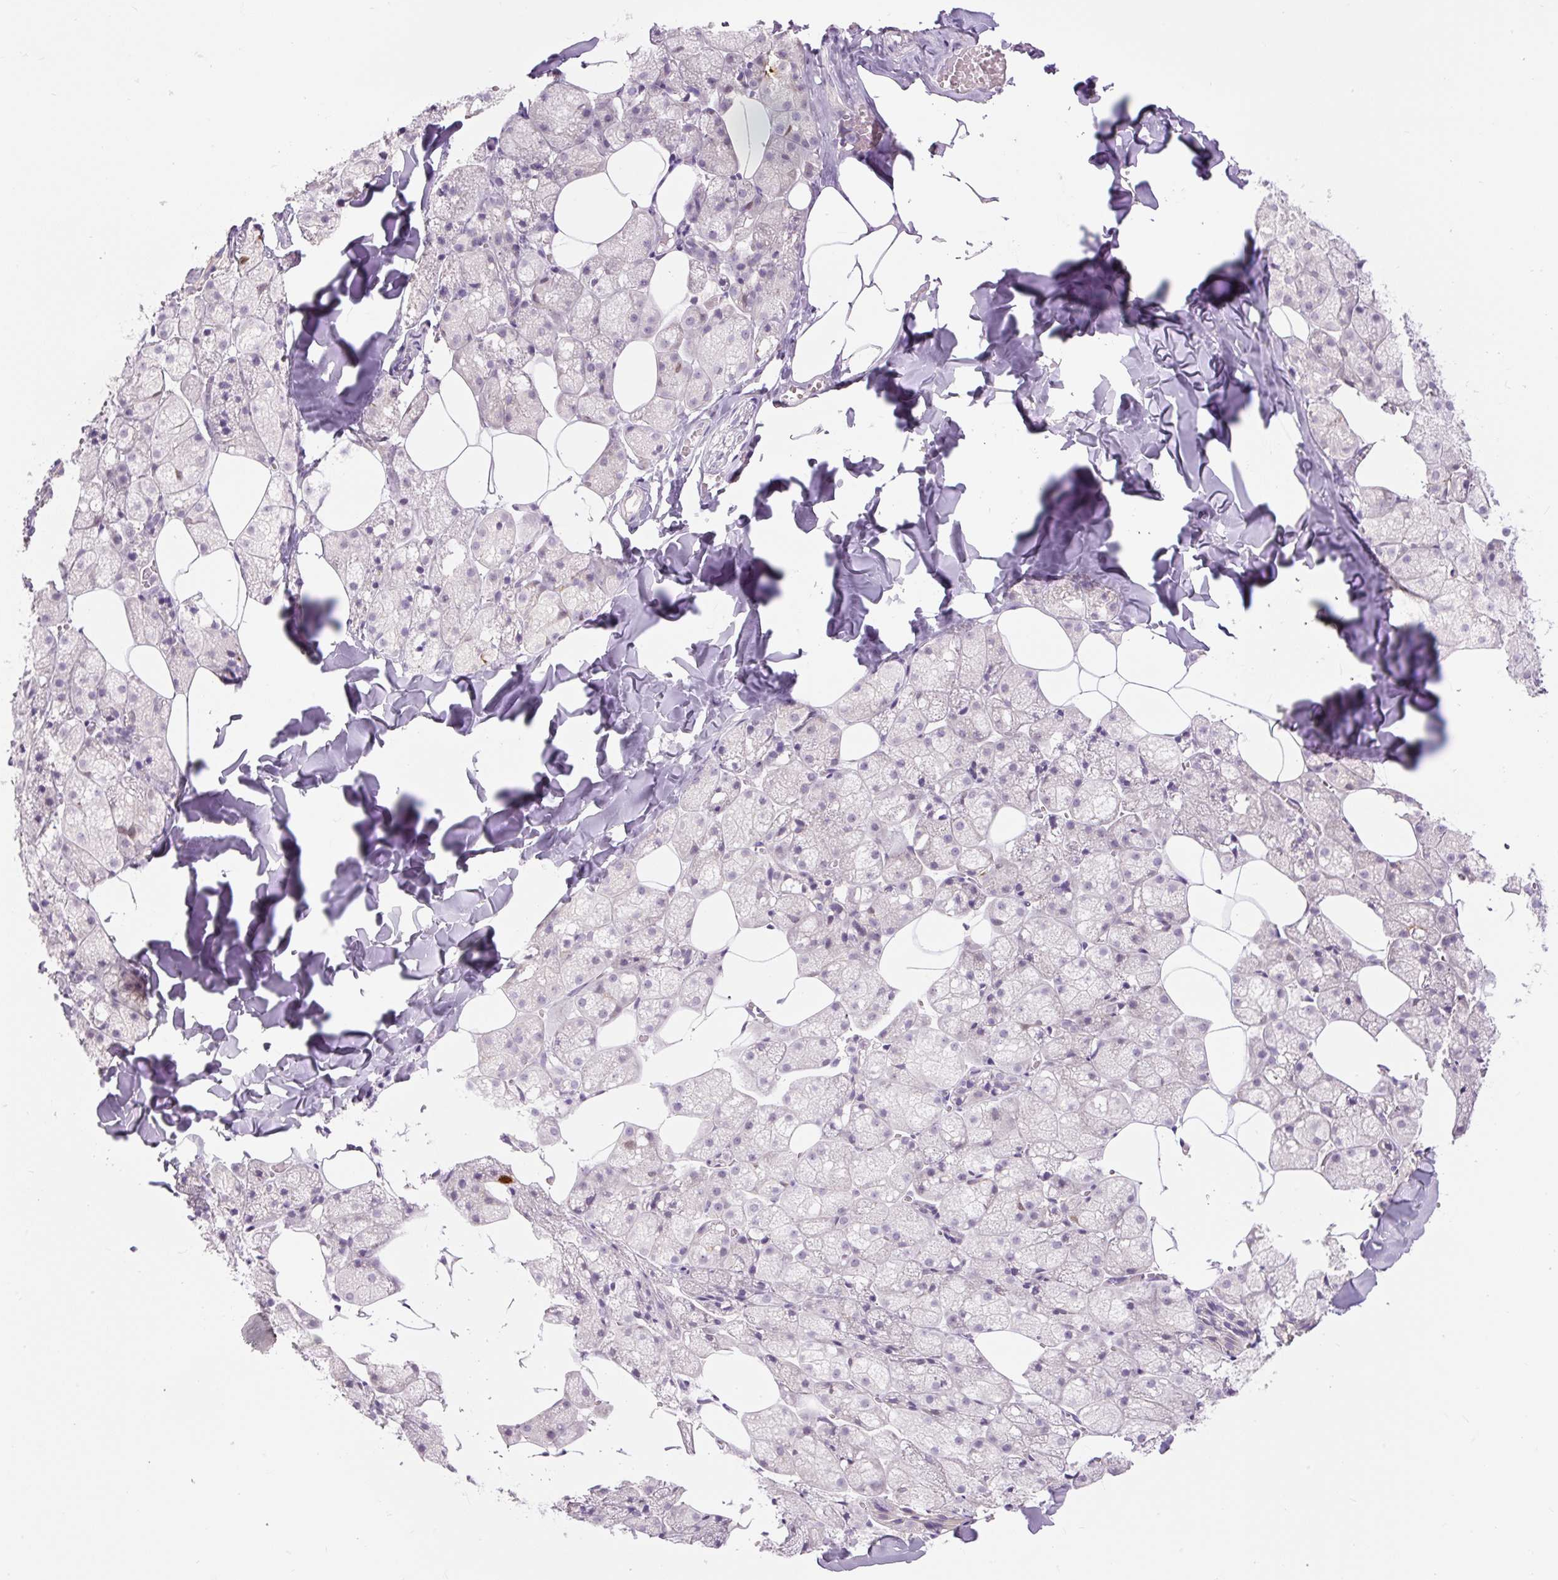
{"staining": {"intensity": "negative", "quantity": "none", "location": "none"}, "tissue": "salivary gland", "cell_type": "Glandular cells", "image_type": "normal", "snomed": [{"axis": "morphology", "description": "Normal tissue, NOS"}, {"axis": "topography", "description": "Salivary gland"}, {"axis": "topography", "description": "Peripheral nerve tissue"}], "caption": "This micrograph is of benign salivary gland stained with immunohistochemistry to label a protein in brown with the nuclei are counter-stained blue. There is no positivity in glandular cells.", "gene": "FABP7", "patient": {"sex": "male", "age": 38}}